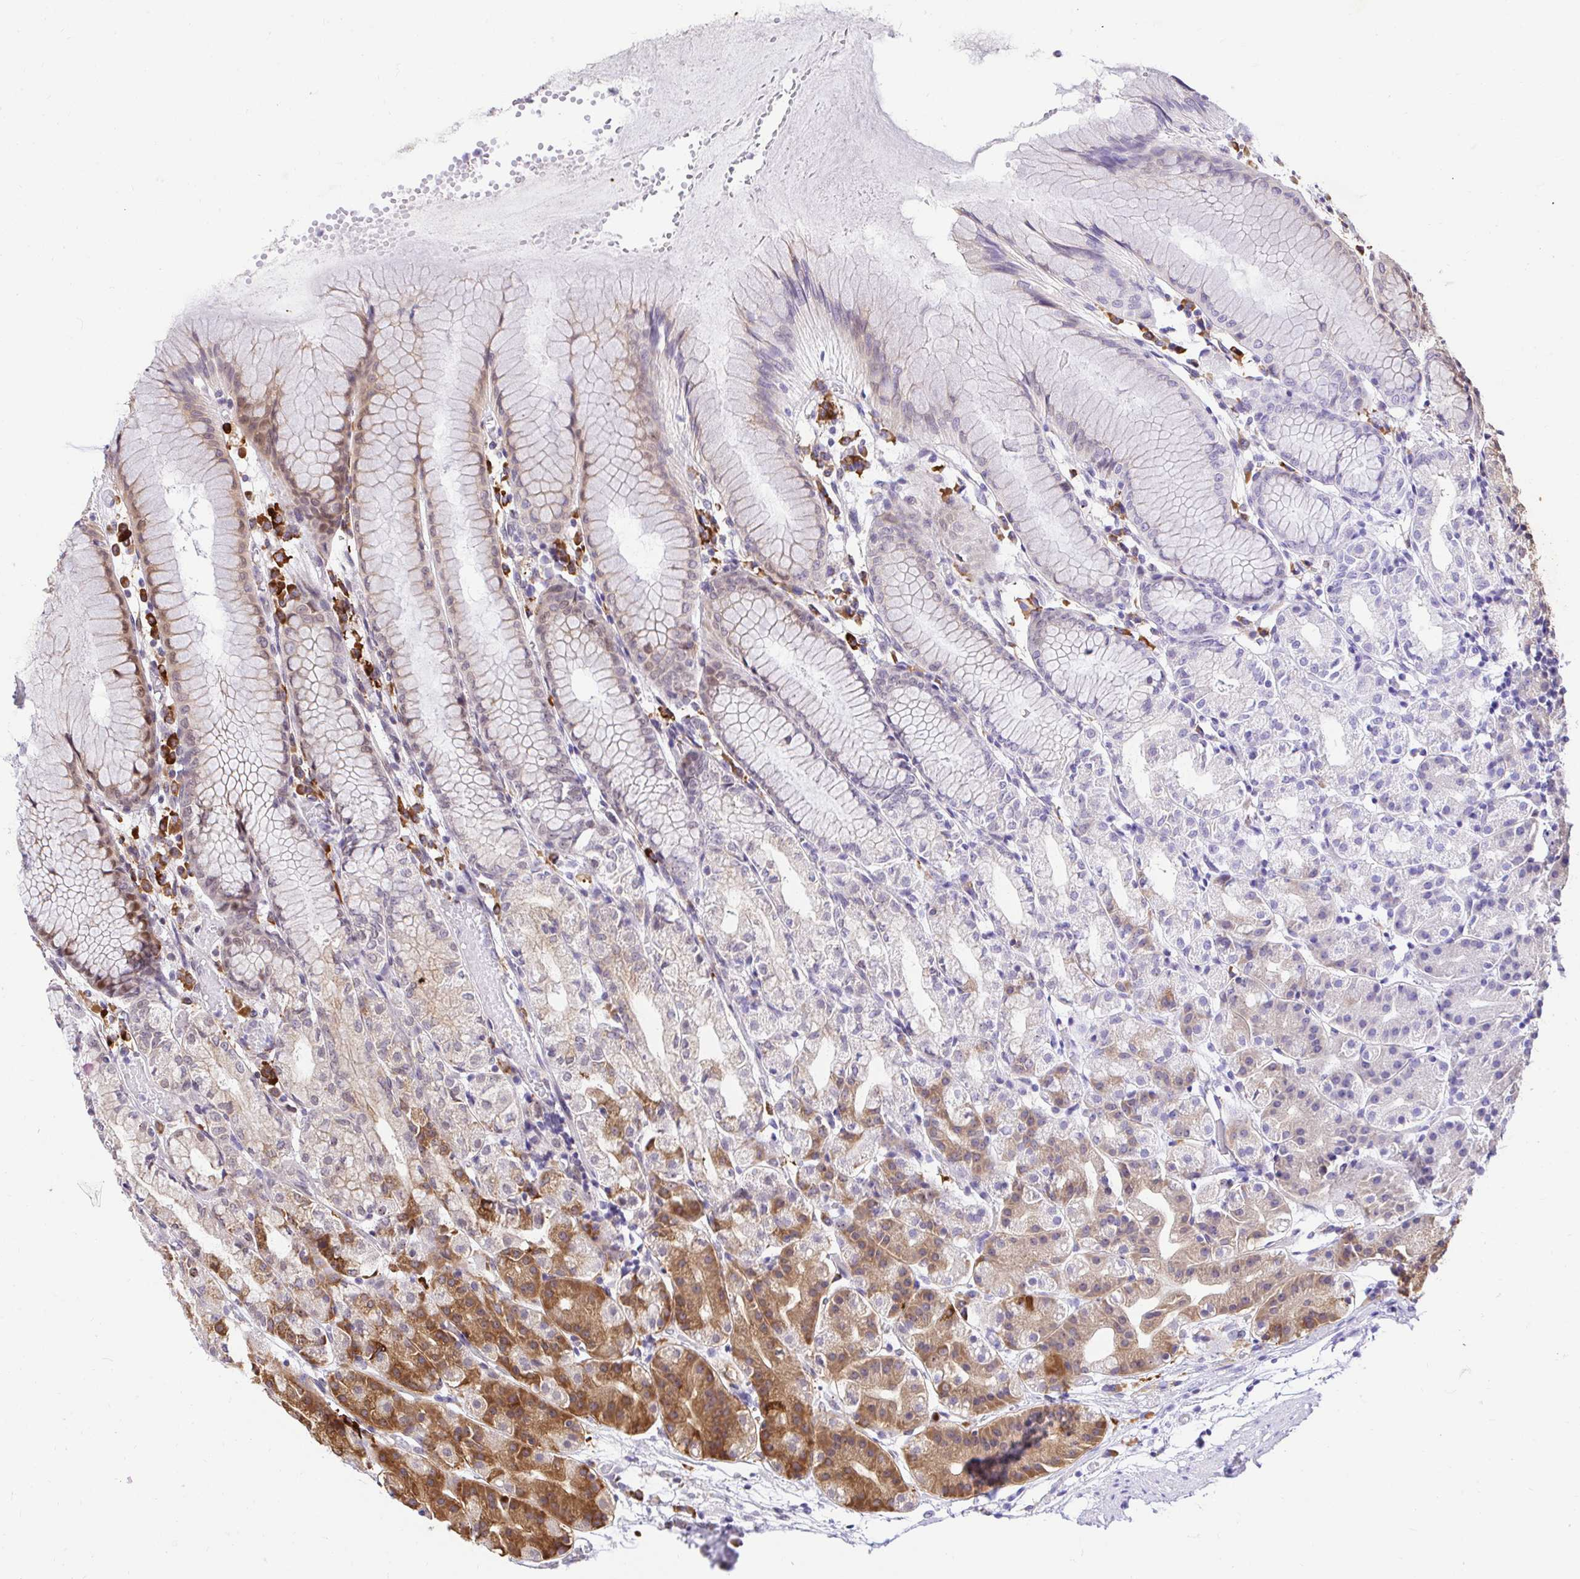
{"staining": {"intensity": "moderate", "quantity": "25%-75%", "location": "cytoplasmic/membranous"}, "tissue": "stomach", "cell_type": "Glandular cells", "image_type": "normal", "snomed": [{"axis": "morphology", "description": "Normal tissue, NOS"}, {"axis": "topography", "description": "Stomach"}], "caption": "IHC (DAB) staining of benign human stomach demonstrates moderate cytoplasmic/membranous protein positivity in approximately 25%-75% of glandular cells.", "gene": "NAALAD2", "patient": {"sex": "female", "age": 57}}